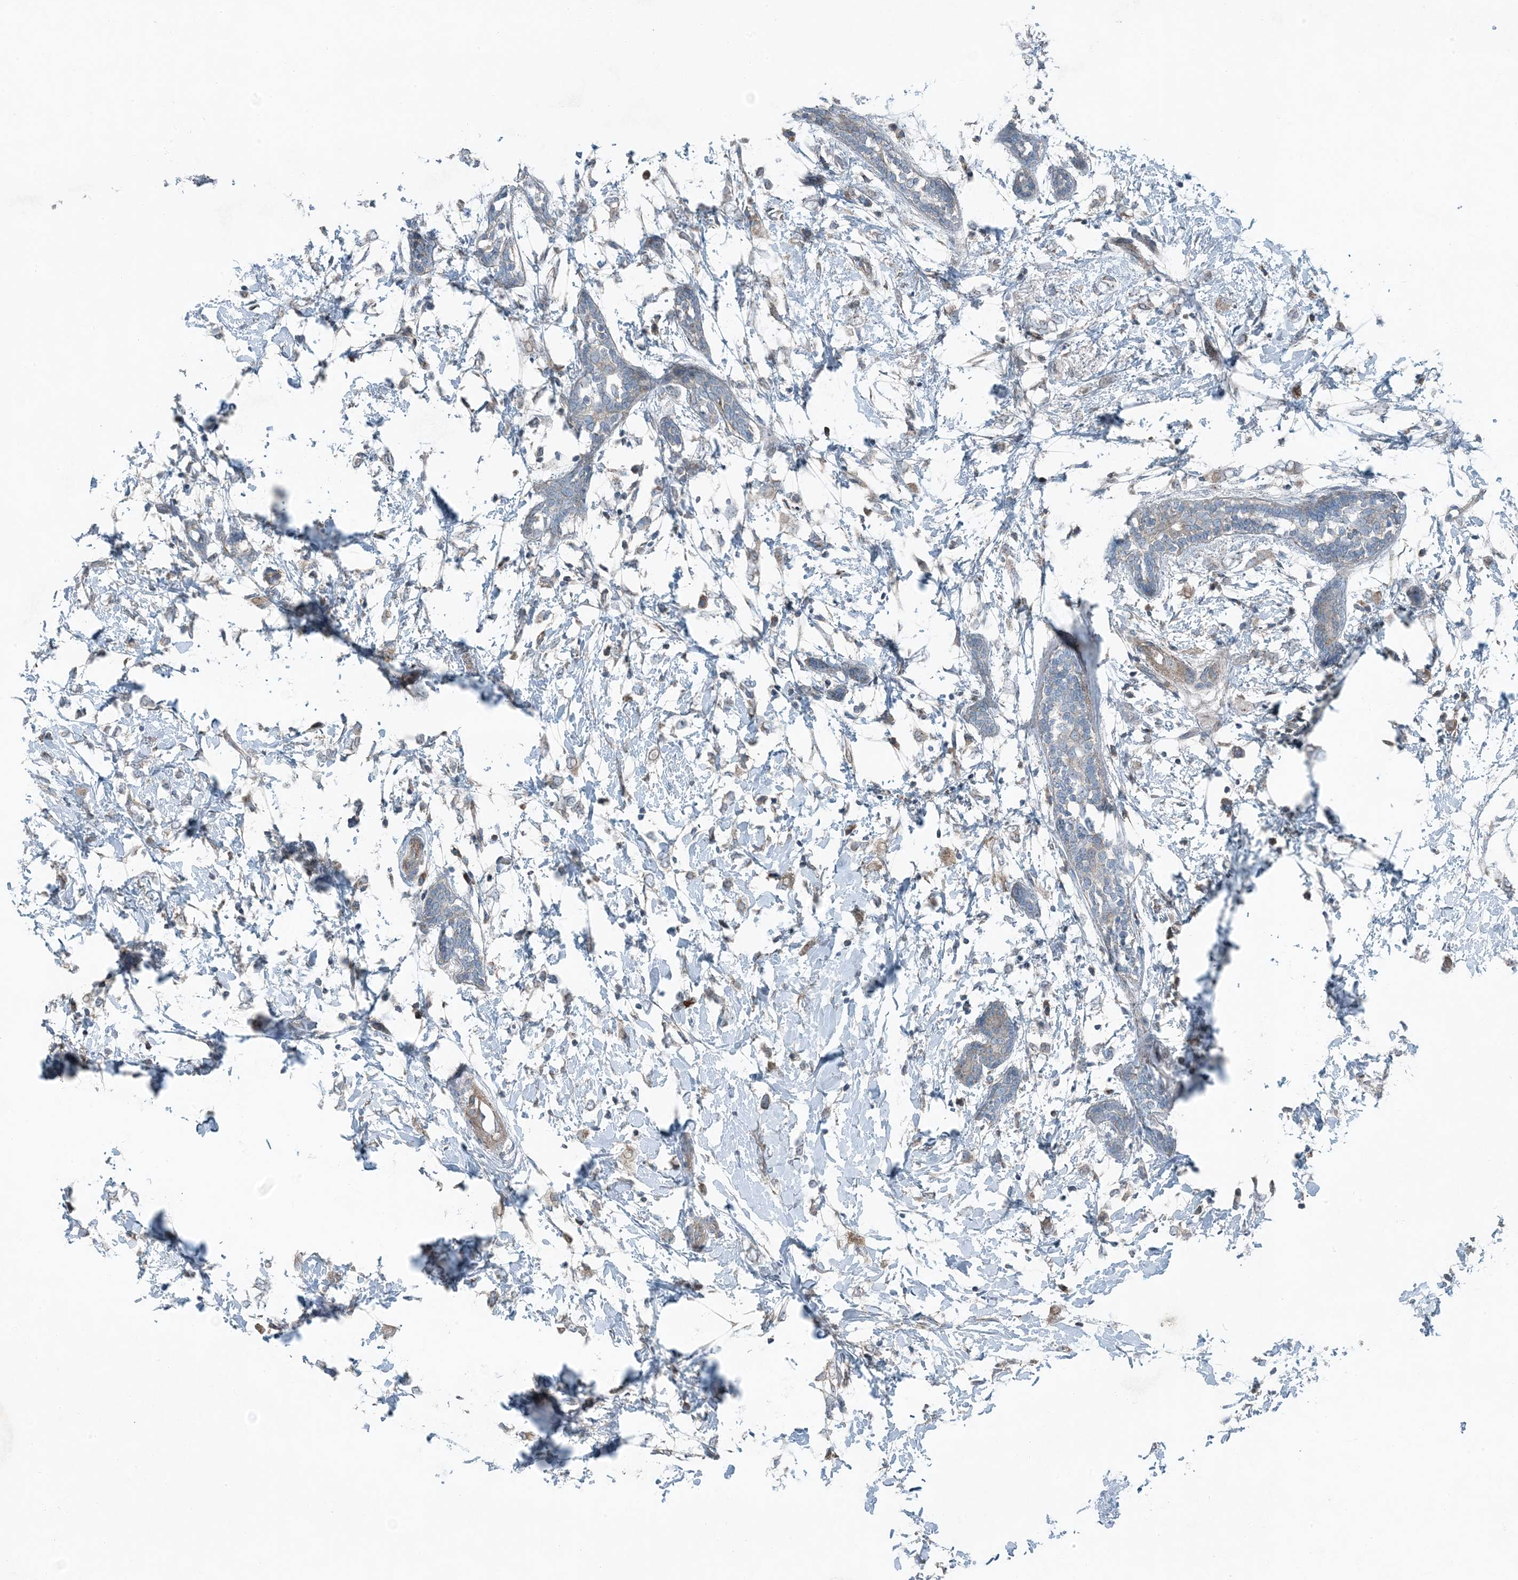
{"staining": {"intensity": "negative", "quantity": "none", "location": "none"}, "tissue": "breast cancer", "cell_type": "Tumor cells", "image_type": "cancer", "snomed": [{"axis": "morphology", "description": "Normal tissue, NOS"}, {"axis": "morphology", "description": "Lobular carcinoma"}, {"axis": "topography", "description": "Breast"}], "caption": "Micrograph shows no protein positivity in tumor cells of breast cancer (lobular carcinoma) tissue.", "gene": "APOM", "patient": {"sex": "female", "age": 47}}